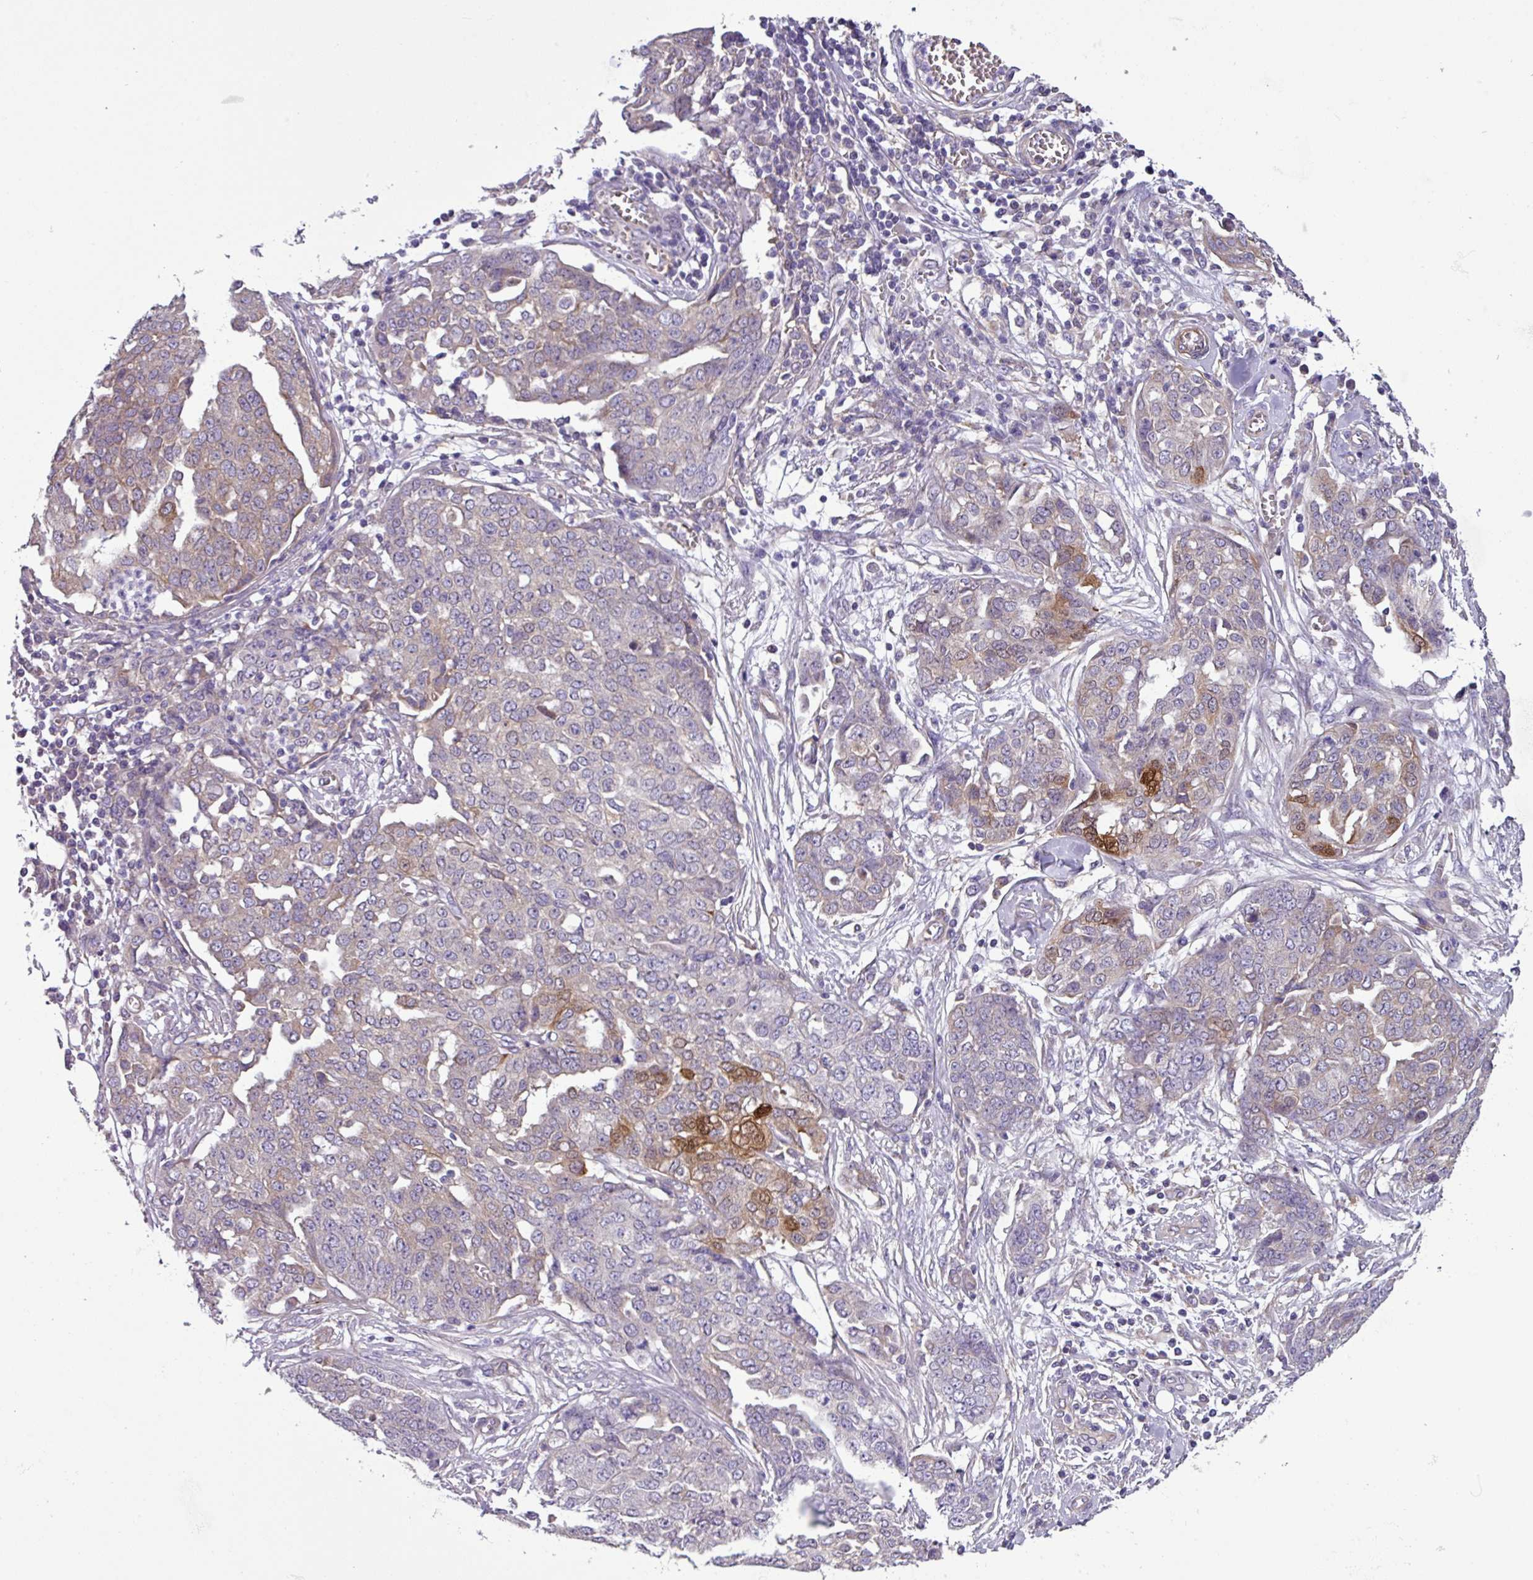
{"staining": {"intensity": "moderate", "quantity": "<25%", "location": "cytoplasmic/membranous"}, "tissue": "ovarian cancer", "cell_type": "Tumor cells", "image_type": "cancer", "snomed": [{"axis": "morphology", "description": "Cystadenocarcinoma, serous, NOS"}, {"axis": "topography", "description": "Soft tissue"}, {"axis": "topography", "description": "Ovary"}], "caption": "A brown stain highlights moderate cytoplasmic/membranous expression of a protein in ovarian cancer tumor cells. Nuclei are stained in blue.", "gene": "SLC23A2", "patient": {"sex": "female", "age": 57}}